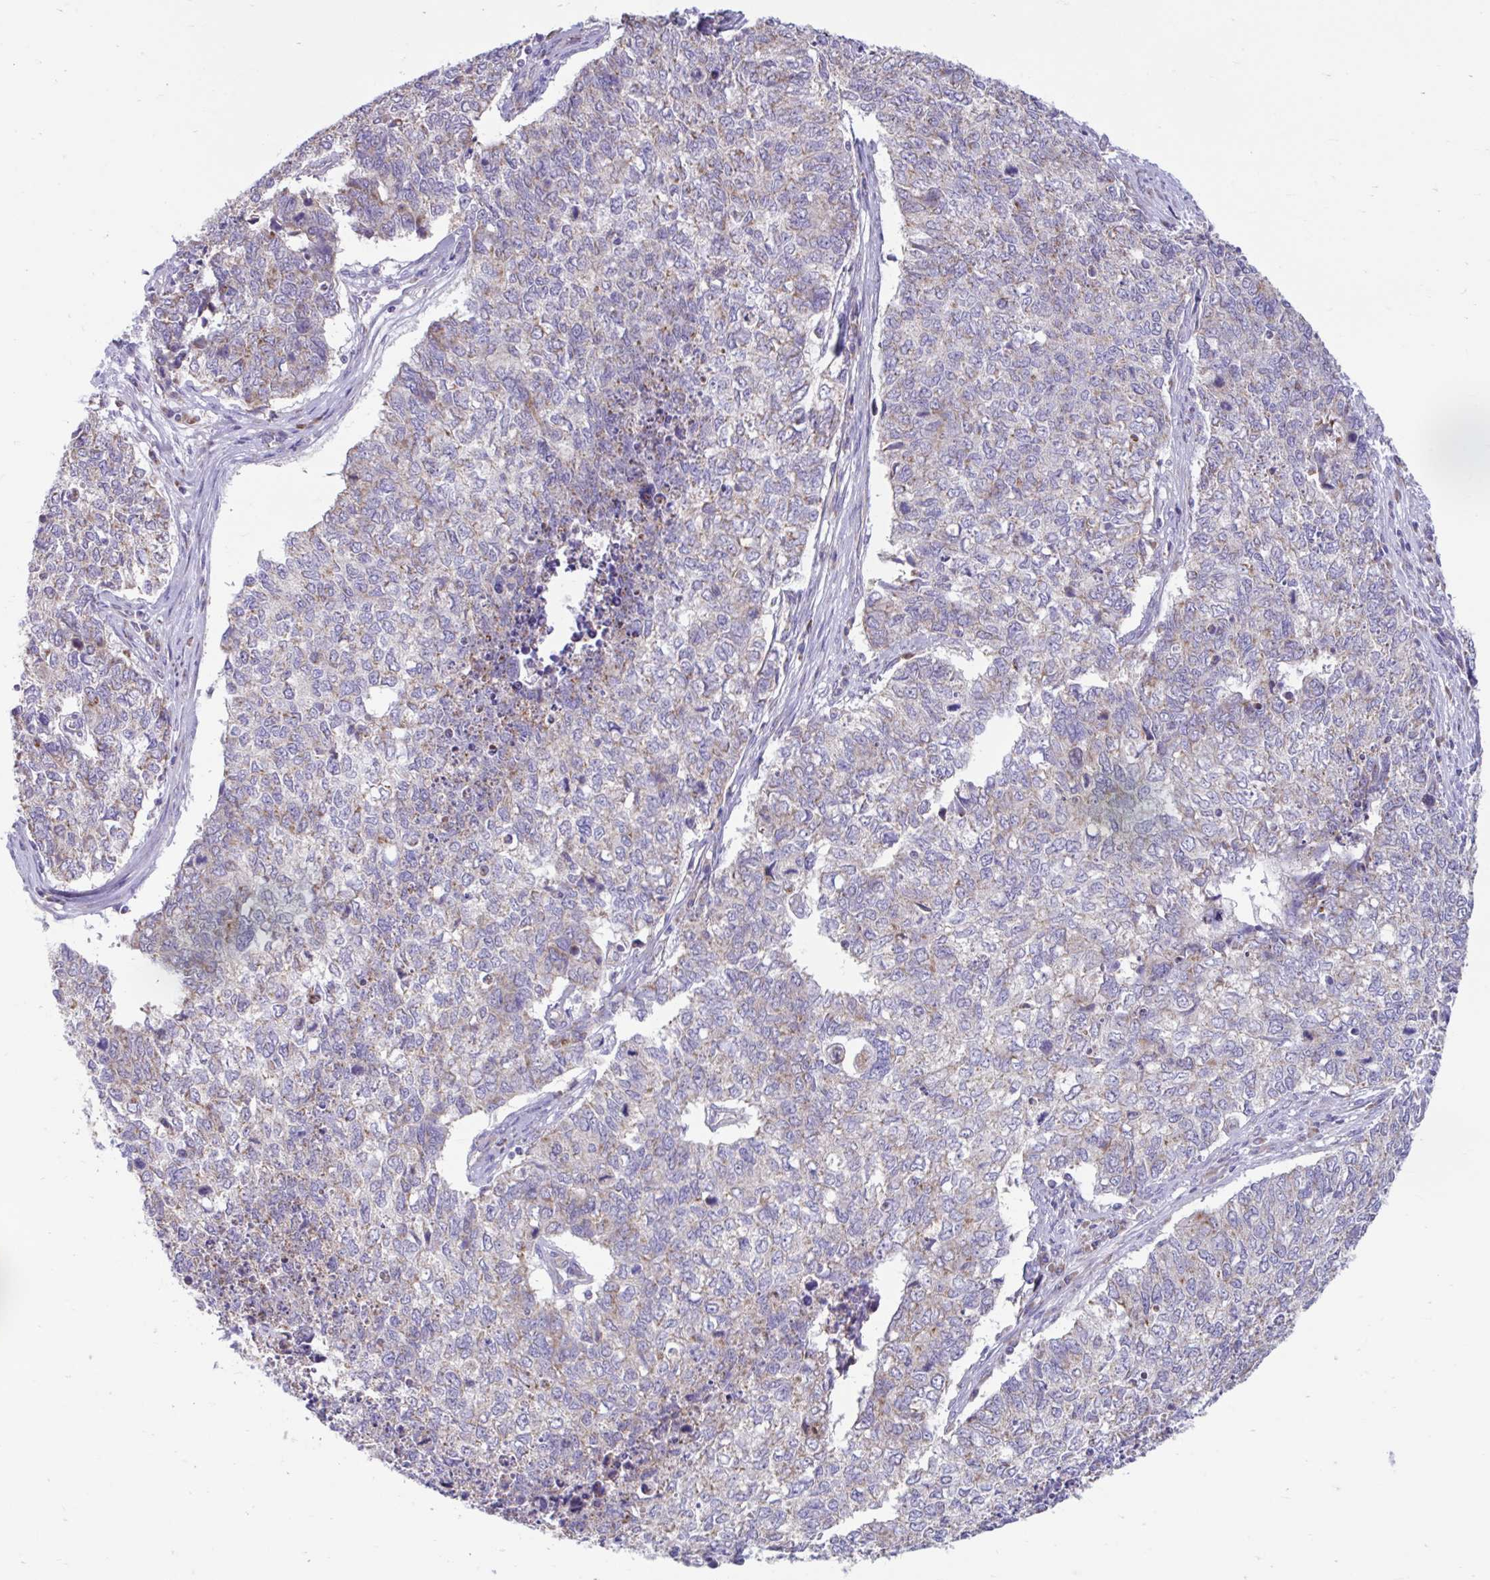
{"staining": {"intensity": "weak", "quantity": "<25%", "location": "cytoplasmic/membranous"}, "tissue": "cervical cancer", "cell_type": "Tumor cells", "image_type": "cancer", "snomed": [{"axis": "morphology", "description": "Adenocarcinoma, NOS"}, {"axis": "topography", "description": "Cervix"}], "caption": "The image exhibits no staining of tumor cells in cervical adenocarcinoma. (DAB immunohistochemistry (IHC), high magnification).", "gene": "LINGO4", "patient": {"sex": "female", "age": 63}}